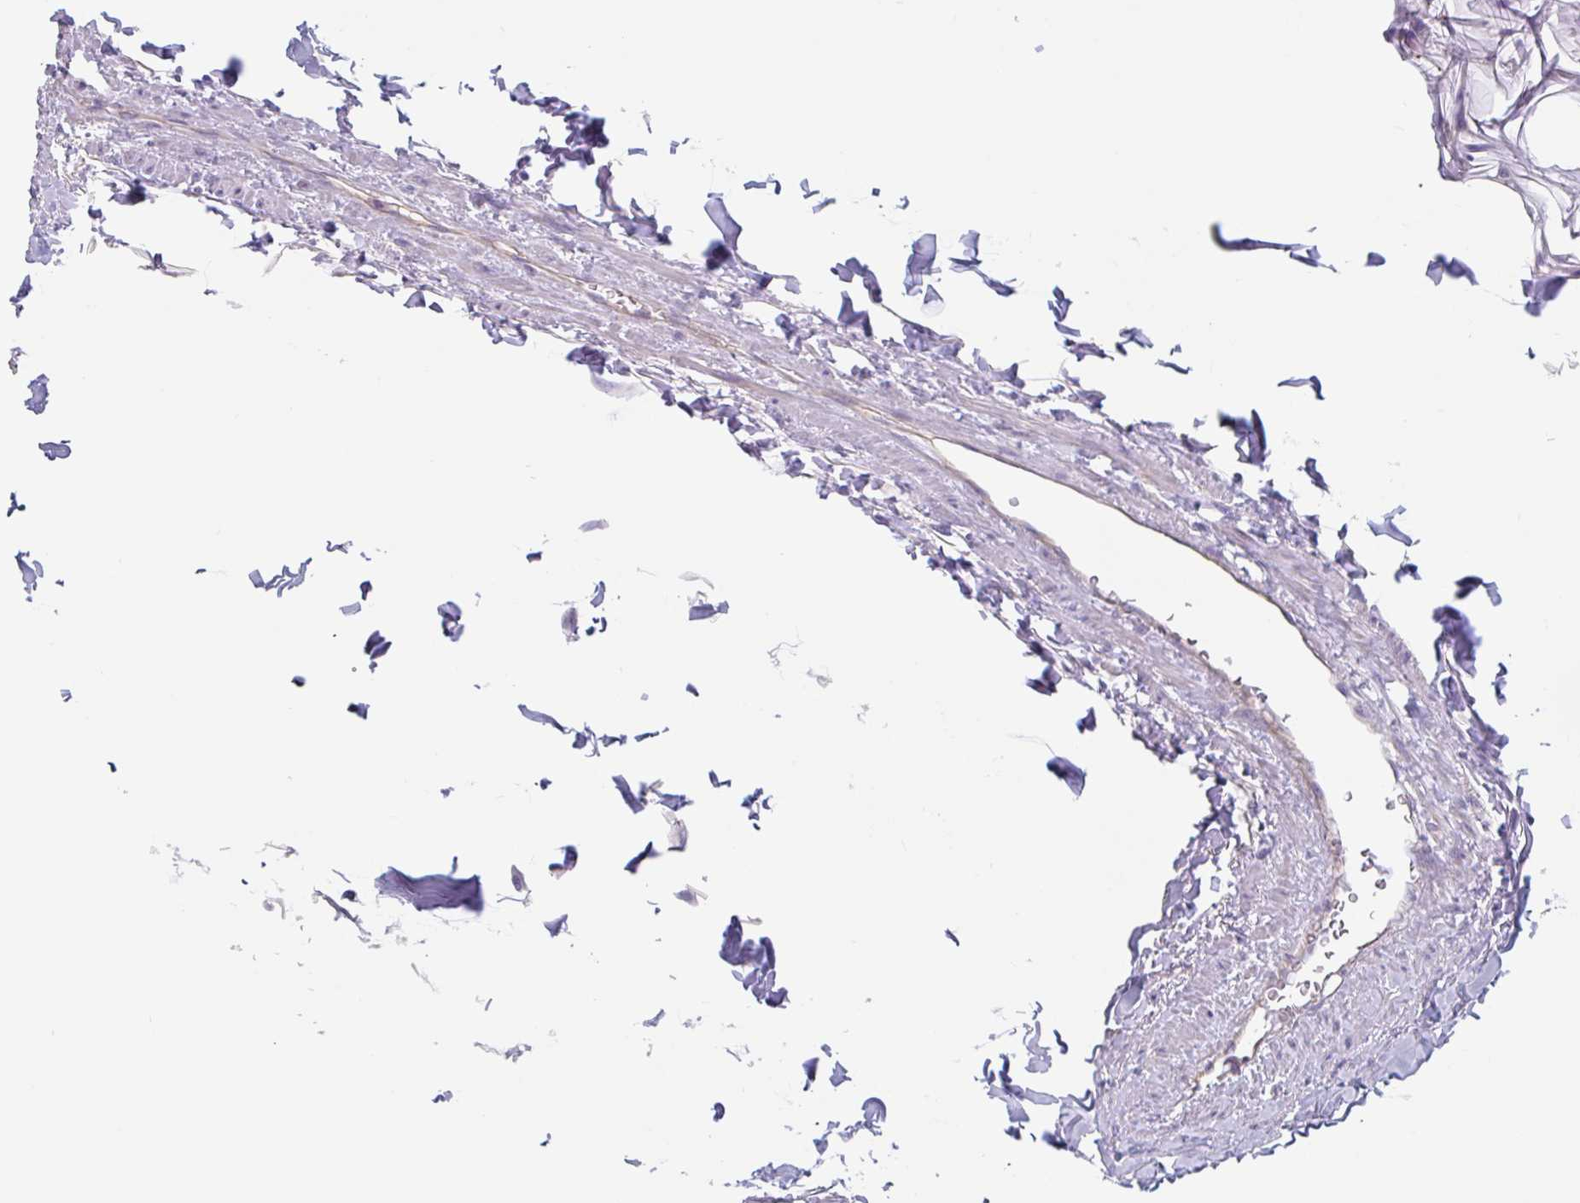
{"staining": {"intensity": "negative", "quantity": "none", "location": "none"}, "tissue": "breast cancer", "cell_type": "Tumor cells", "image_type": "cancer", "snomed": [{"axis": "morphology", "description": "Duct carcinoma"}, {"axis": "topography", "description": "Breast"}], "caption": "Micrograph shows no significant protein positivity in tumor cells of breast invasive ductal carcinoma. (DAB immunohistochemistry visualized using brightfield microscopy, high magnification).", "gene": "LENG9", "patient": {"sex": "female", "age": 55}}